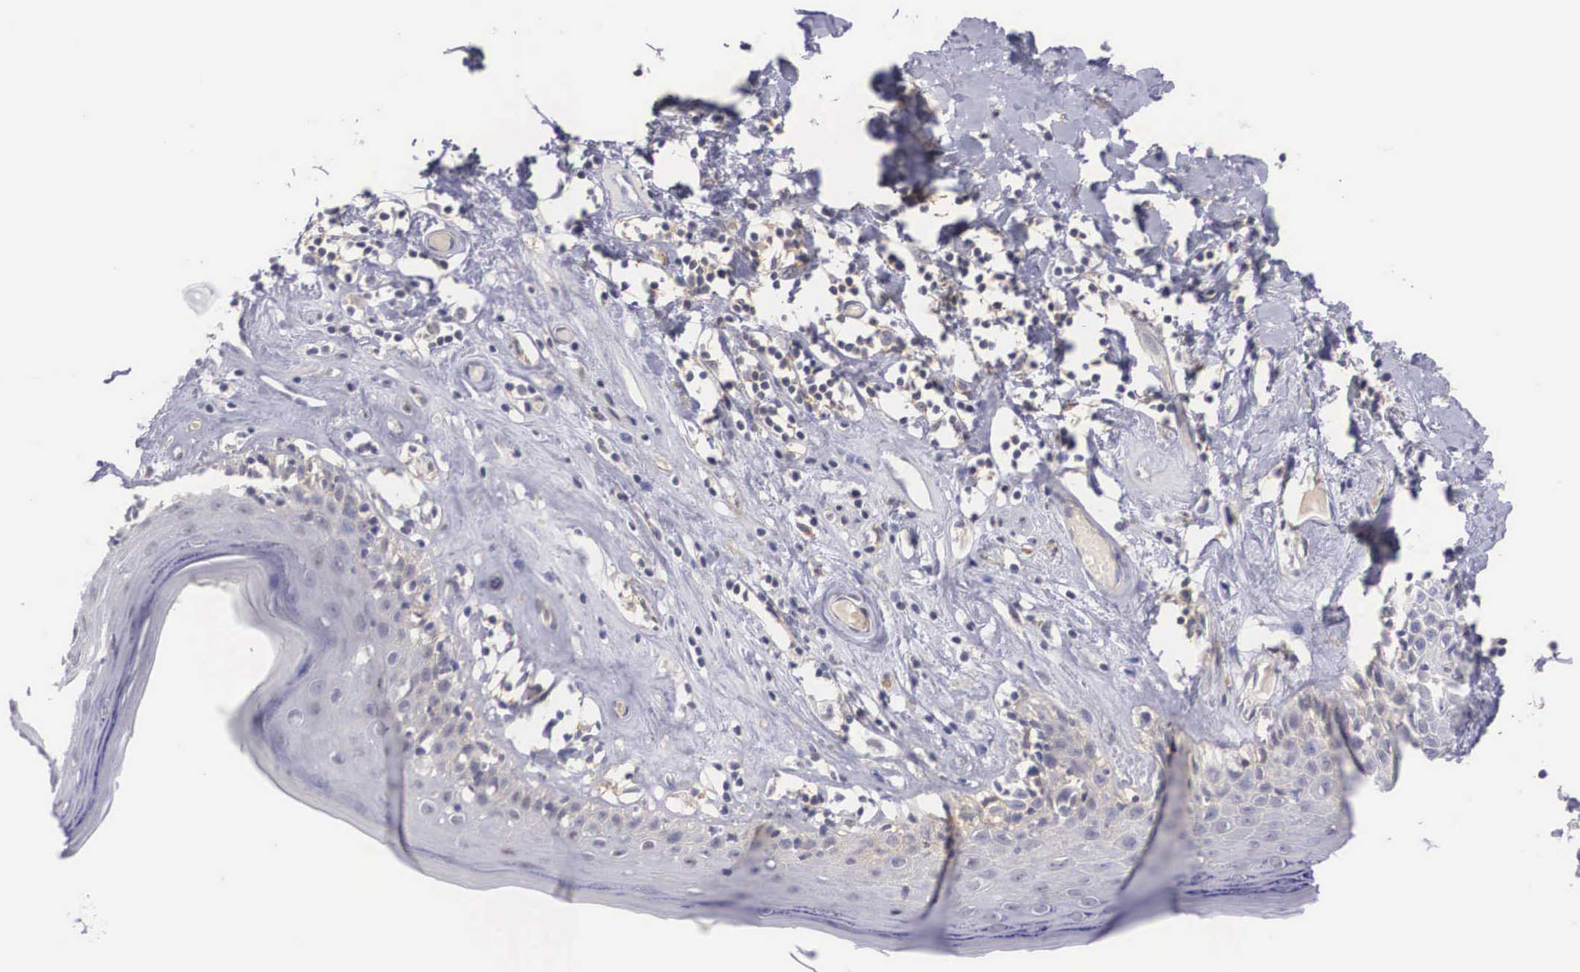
{"staining": {"intensity": "weak", "quantity": "25%-75%", "location": "nuclear"}, "tissue": "skin", "cell_type": "Epidermal cells", "image_type": "normal", "snomed": [{"axis": "morphology", "description": "Normal tissue, NOS"}, {"axis": "topography", "description": "Vascular tissue"}, {"axis": "topography", "description": "Vulva"}, {"axis": "topography", "description": "Peripheral nerve tissue"}], "caption": "Protein expression analysis of unremarkable human skin reveals weak nuclear expression in about 25%-75% of epidermal cells. Immunohistochemistry (ihc) stains the protein in brown and the nuclei are stained blue.", "gene": "NR4A2", "patient": {"sex": "female", "age": 86}}